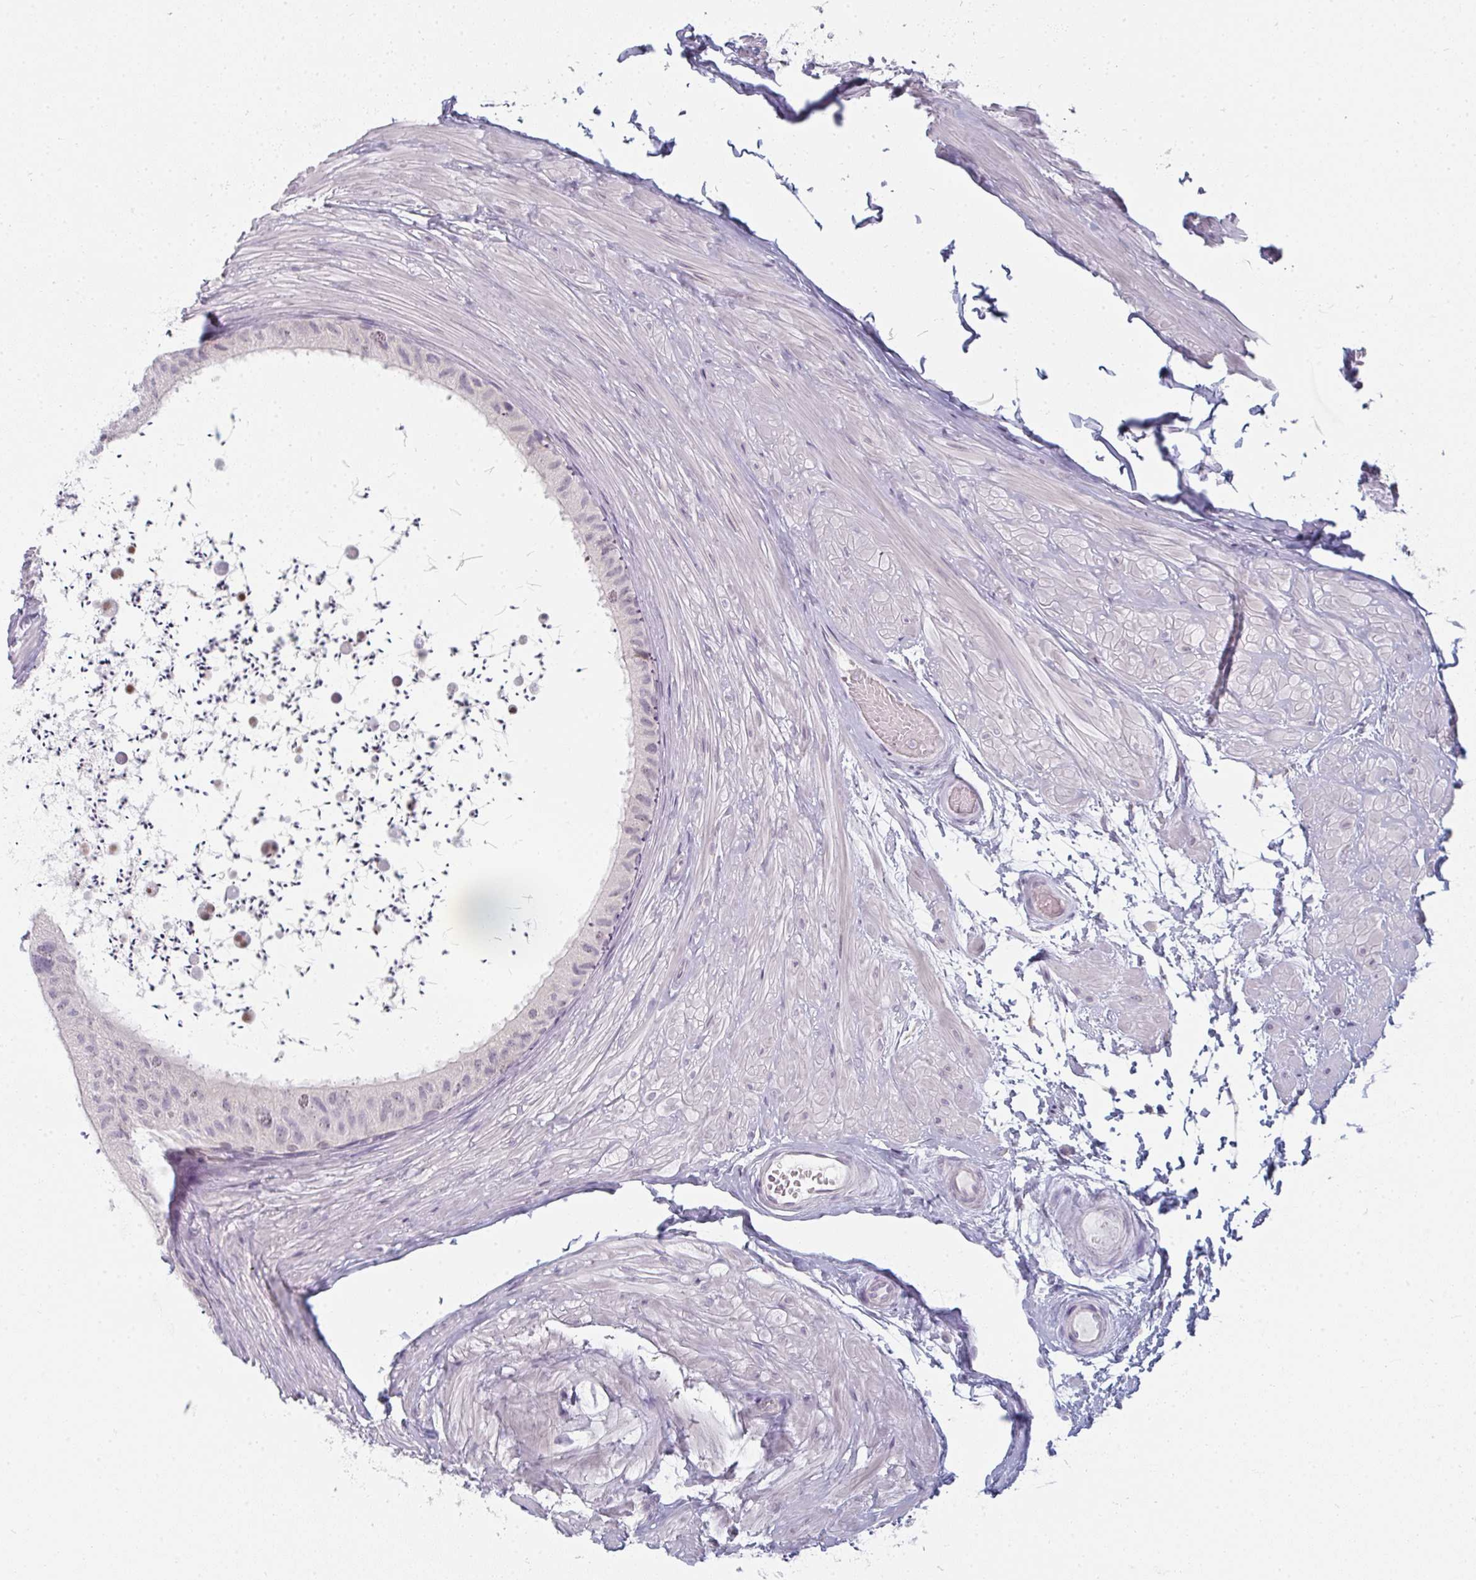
{"staining": {"intensity": "negative", "quantity": "none", "location": "none"}, "tissue": "epididymis", "cell_type": "Glandular cells", "image_type": "normal", "snomed": [{"axis": "morphology", "description": "Normal tissue, NOS"}, {"axis": "topography", "description": "Epididymis"}, {"axis": "topography", "description": "Peripheral nerve tissue"}], "caption": "Human epididymis stained for a protein using immunohistochemistry (IHC) exhibits no staining in glandular cells.", "gene": "RBBP6", "patient": {"sex": "male", "age": 32}}